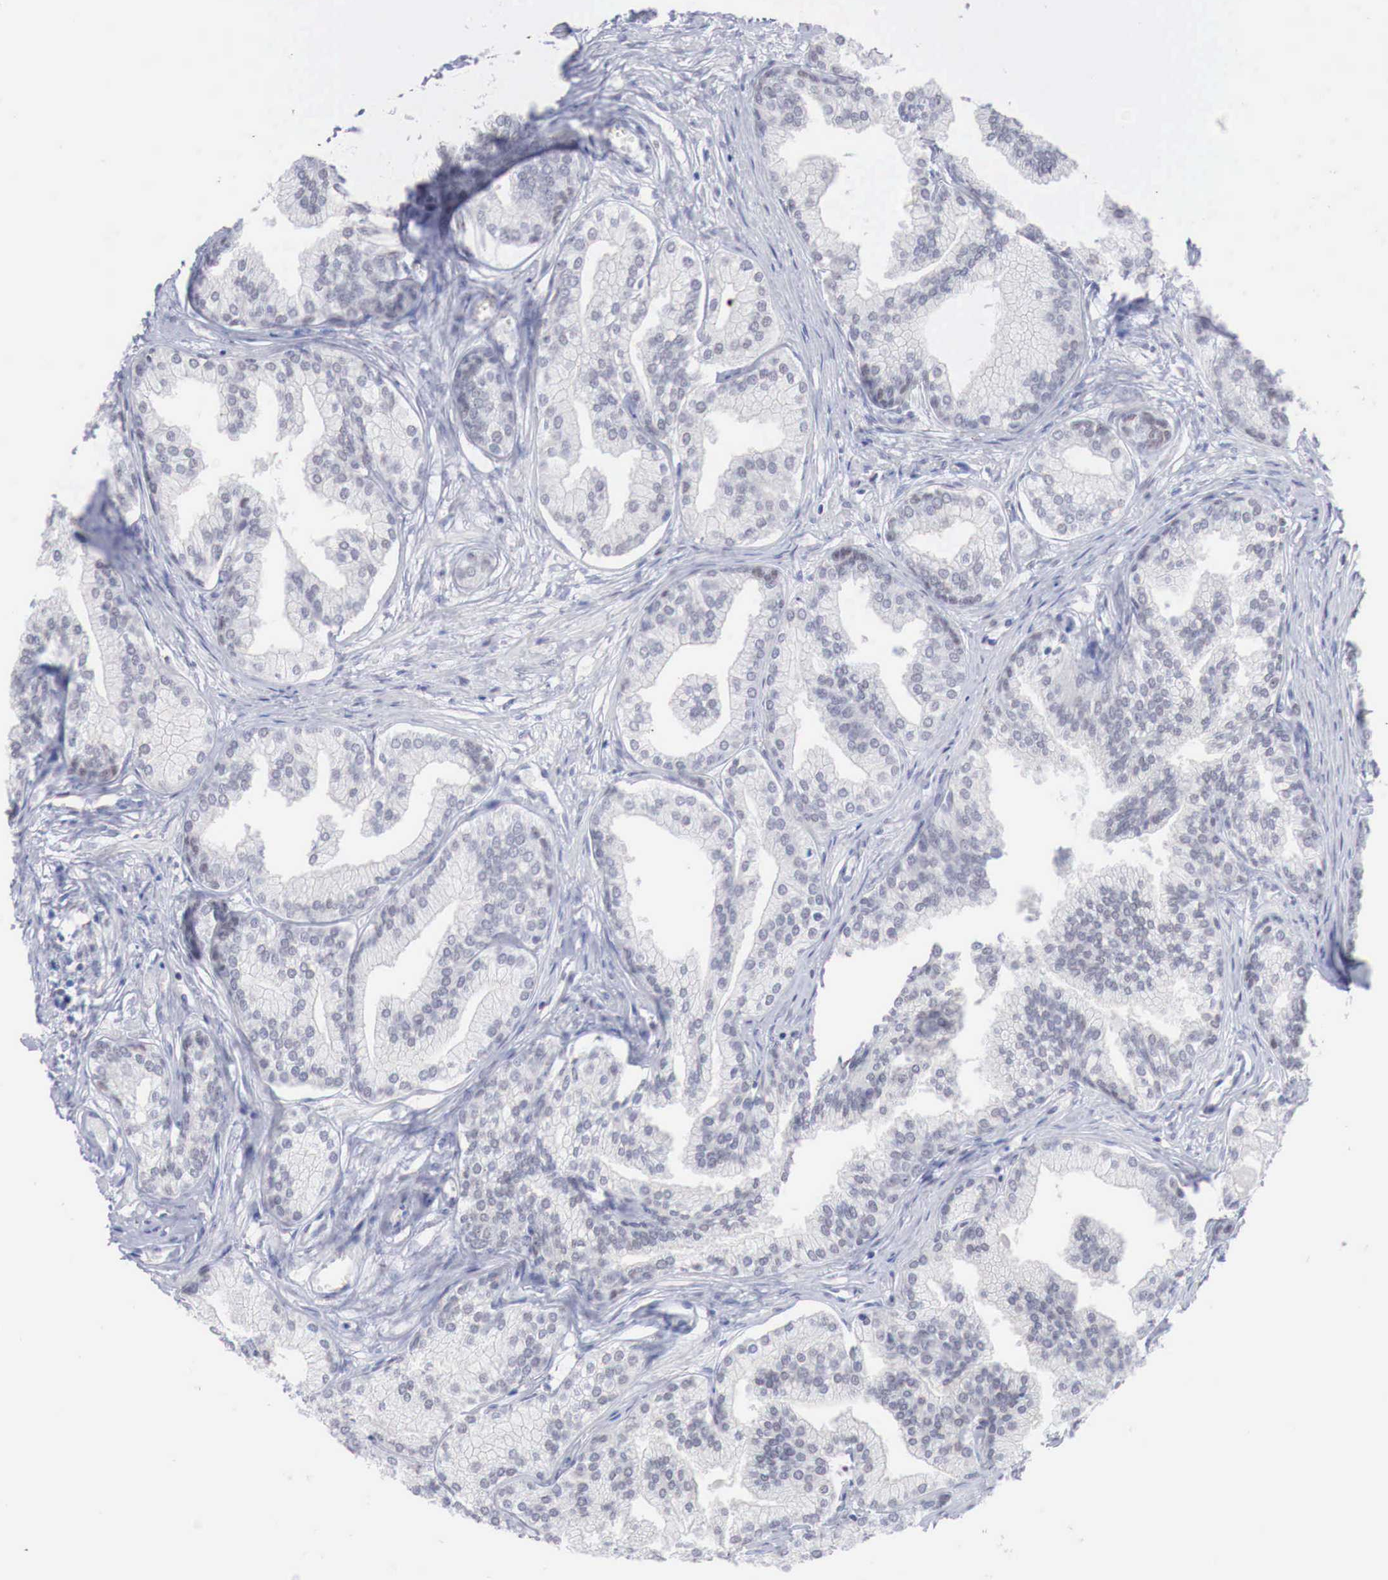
{"staining": {"intensity": "weak", "quantity": "<25%", "location": "nuclear"}, "tissue": "prostate", "cell_type": "Glandular cells", "image_type": "normal", "snomed": [{"axis": "morphology", "description": "Normal tissue, NOS"}, {"axis": "topography", "description": "Prostate"}], "caption": "Immunohistochemistry (IHC) photomicrograph of benign prostate: human prostate stained with DAB (3,3'-diaminobenzidine) shows no significant protein expression in glandular cells. (Brightfield microscopy of DAB IHC at high magnification).", "gene": "FOXP2", "patient": {"sex": "male", "age": 68}}